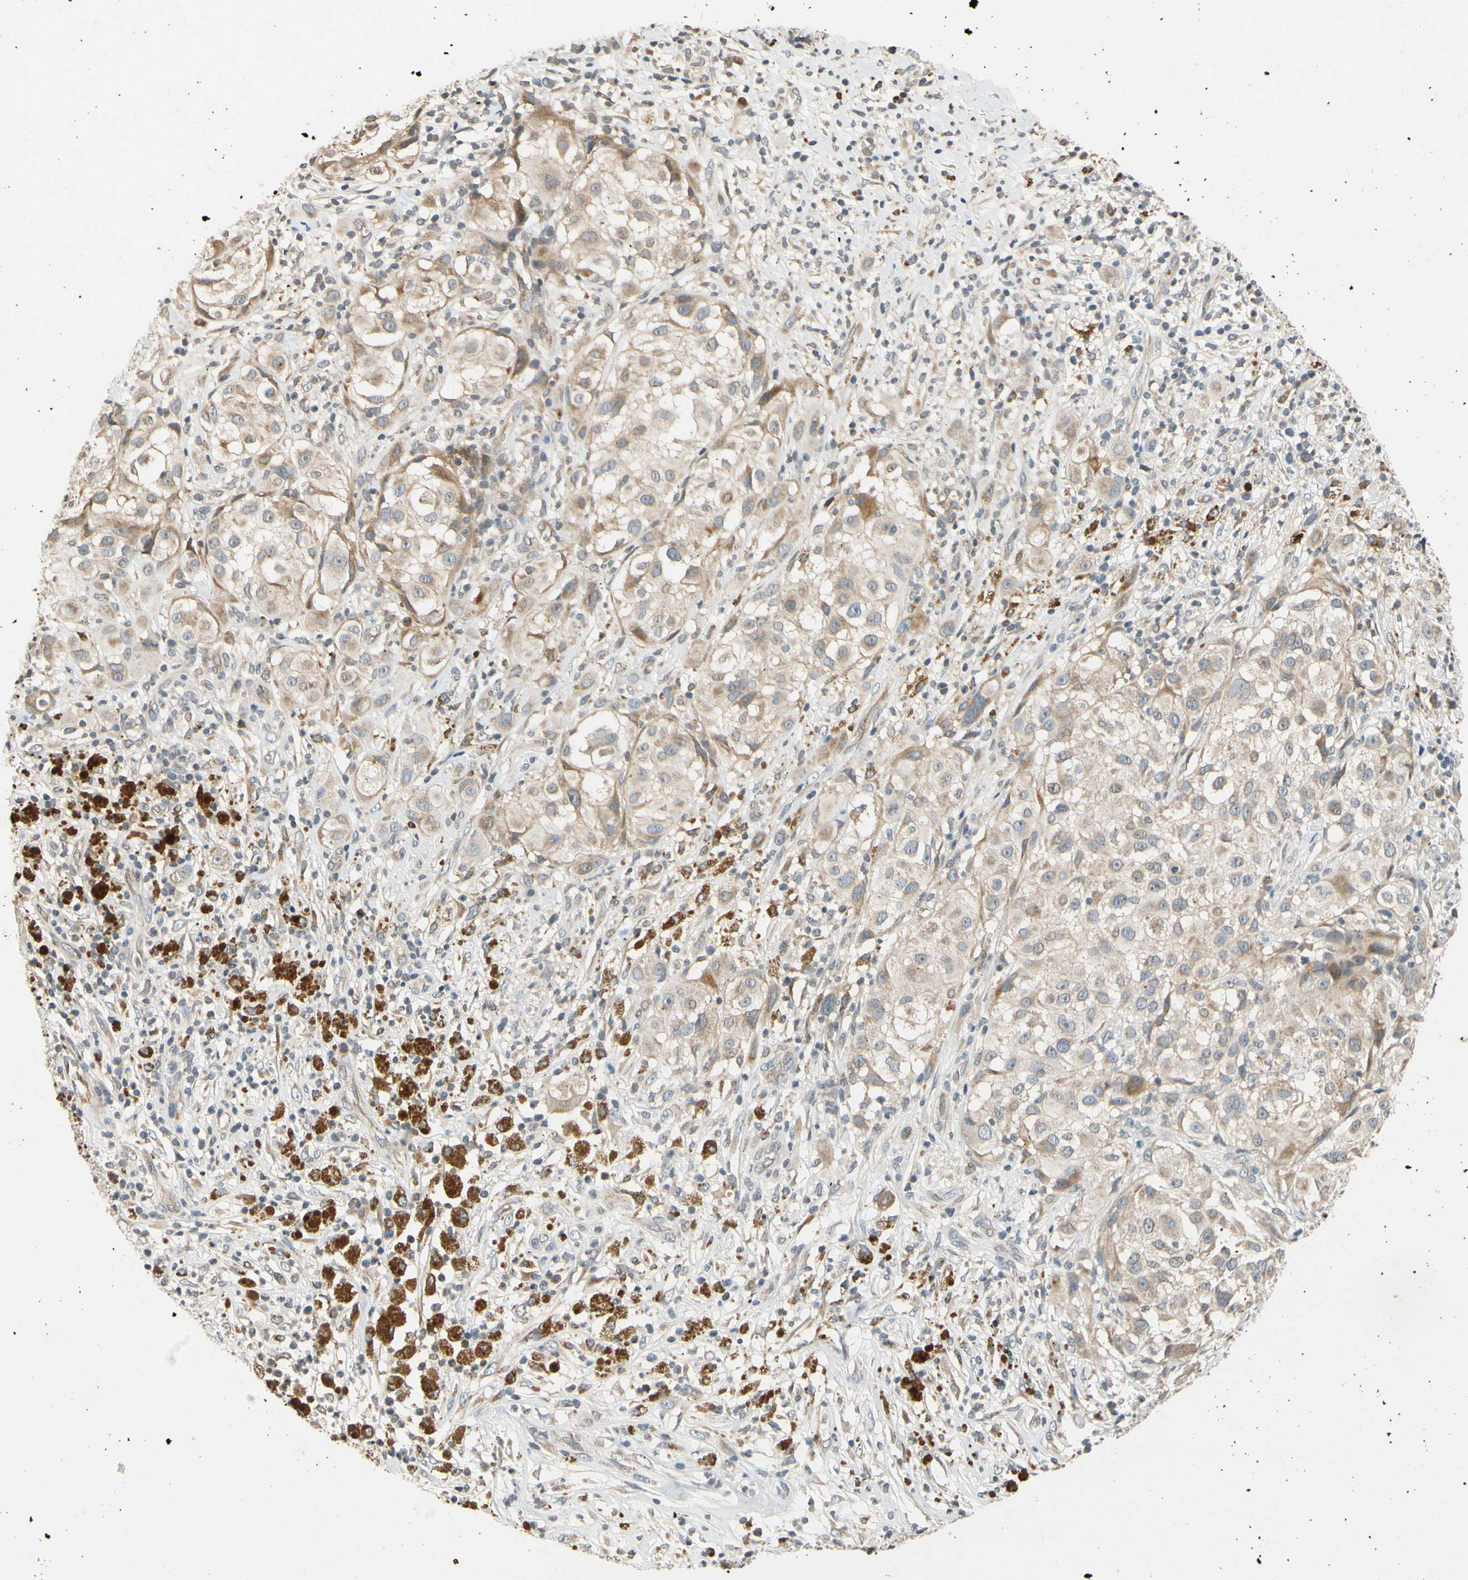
{"staining": {"intensity": "moderate", "quantity": ">75%", "location": "cytoplasmic/membranous"}, "tissue": "melanoma", "cell_type": "Tumor cells", "image_type": "cancer", "snomed": [{"axis": "morphology", "description": "Necrosis, NOS"}, {"axis": "morphology", "description": "Malignant melanoma, NOS"}, {"axis": "topography", "description": "Skin"}], "caption": "Immunohistochemistry of human malignant melanoma reveals medium levels of moderate cytoplasmic/membranous staining in approximately >75% of tumor cells.", "gene": "ATP2C1", "patient": {"sex": "female", "age": 87}}